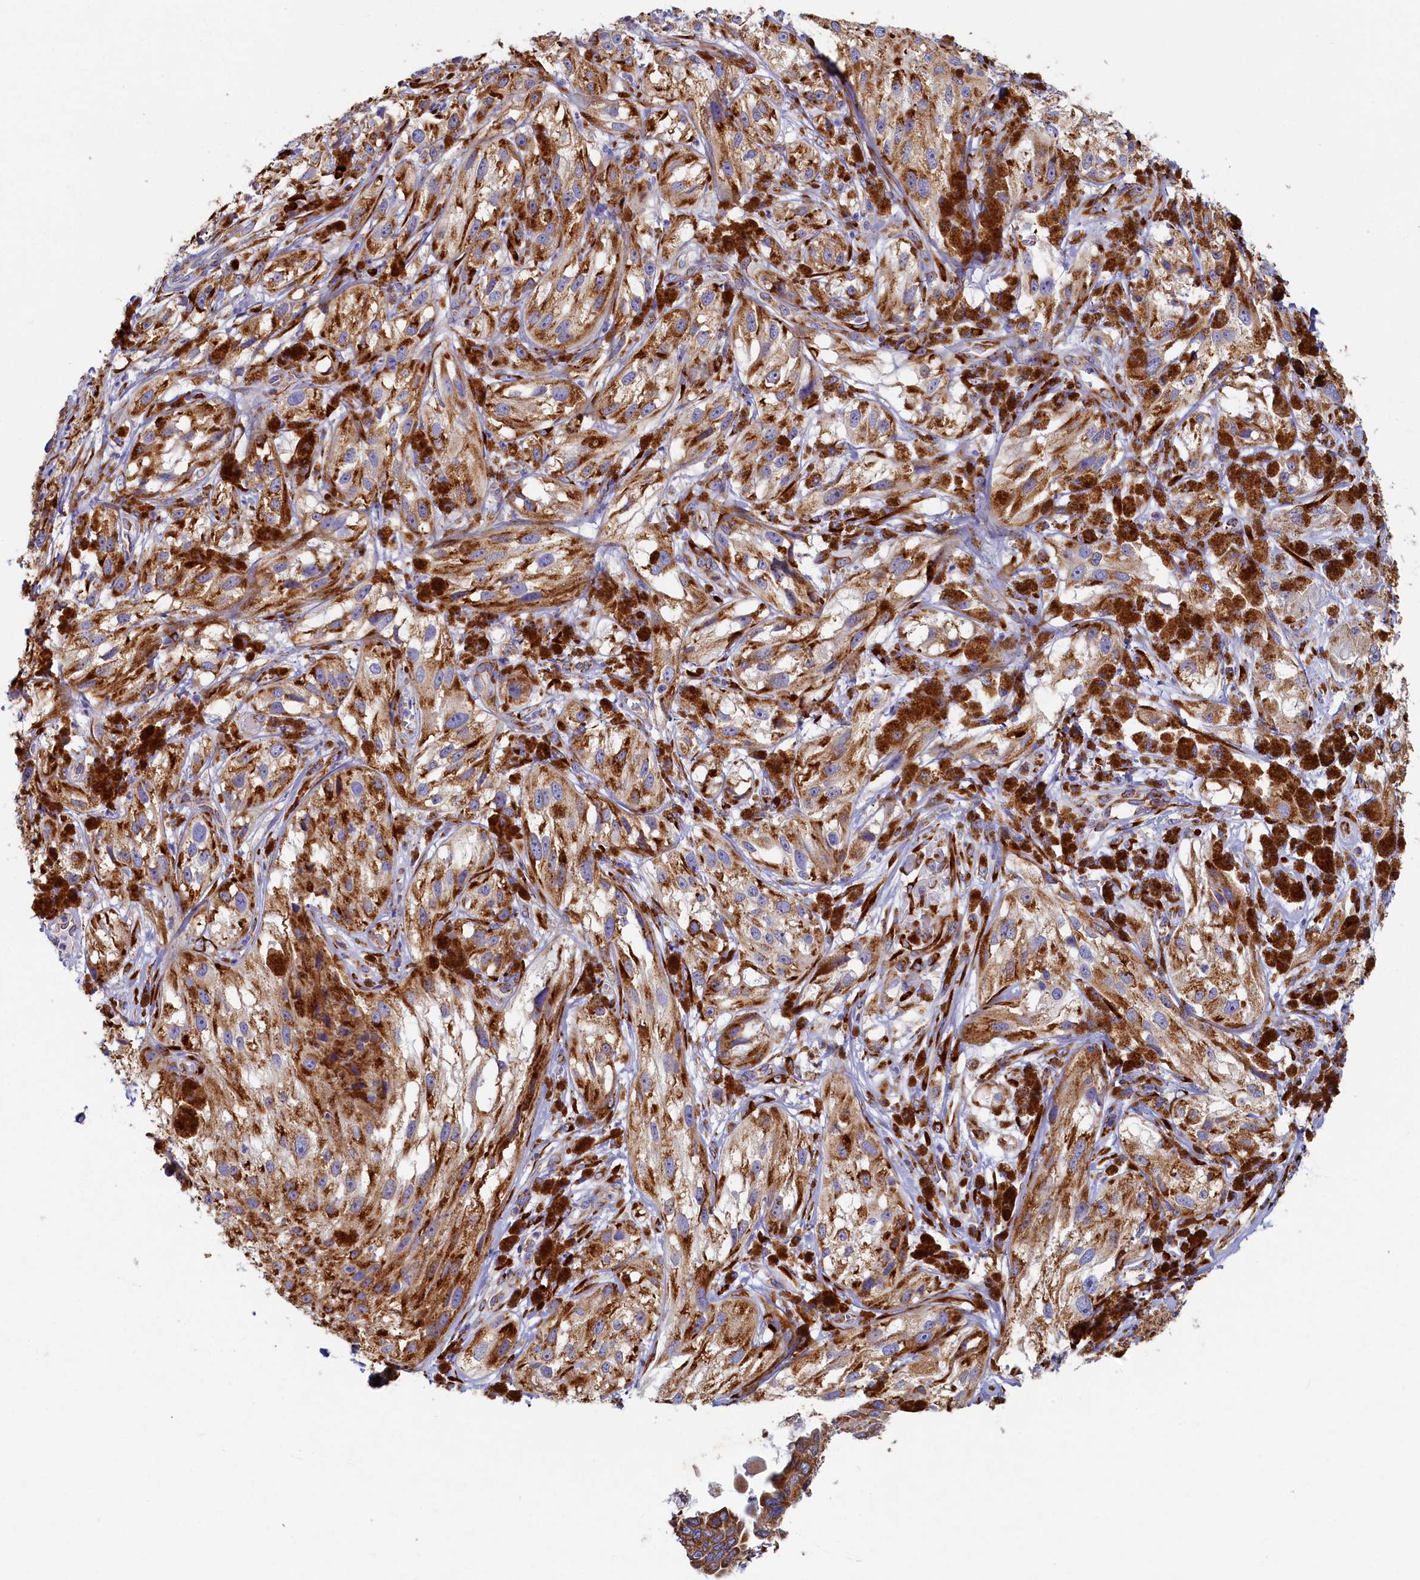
{"staining": {"intensity": "moderate", "quantity": ">75%", "location": "cytoplasmic/membranous"}, "tissue": "melanoma", "cell_type": "Tumor cells", "image_type": "cancer", "snomed": [{"axis": "morphology", "description": "Malignant melanoma, NOS"}, {"axis": "topography", "description": "Skin"}], "caption": "Protein expression analysis of human malignant melanoma reveals moderate cytoplasmic/membranous positivity in approximately >75% of tumor cells.", "gene": "TMEM18", "patient": {"sex": "male", "age": 88}}